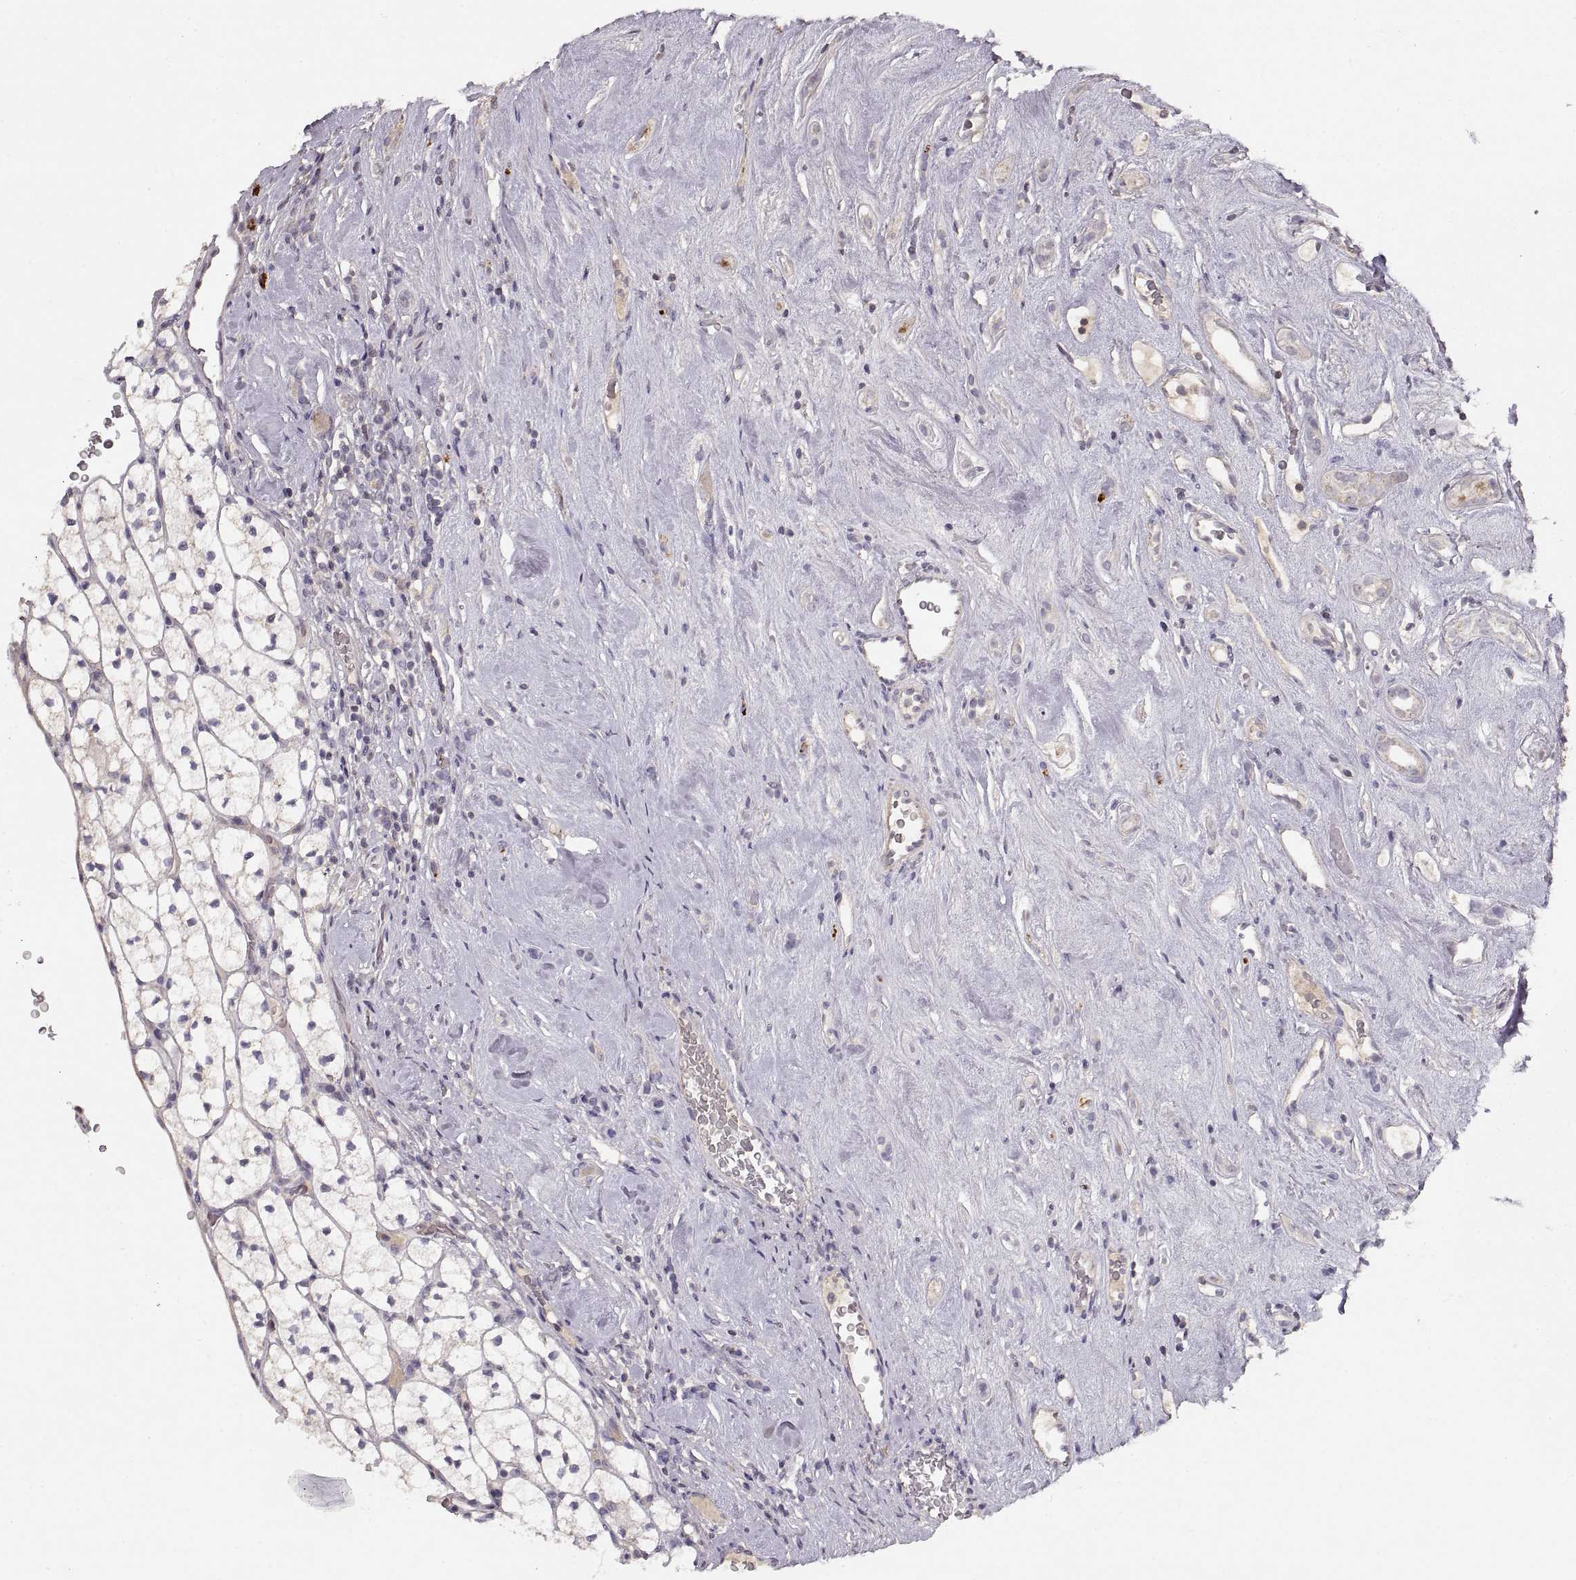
{"staining": {"intensity": "negative", "quantity": "none", "location": "none"}, "tissue": "renal cancer", "cell_type": "Tumor cells", "image_type": "cancer", "snomed": [{"axis": "morphology", "description": "Adenocarcinoma, NOS"}, {"axis": "topography", "description": "Kidney"}], "caption": "High power microscopy photomicrograph of an IHC histopathology image of renal adenocarcinoma, revealing no significant staining in tumor cells. Brightfield microscopy of immunohistochemistry stained with DAB (brown) and hematoxylin (blue), captured at high magnification.", "gene": "ADAM11", "patient": {"sex": "female", "age": 89}}